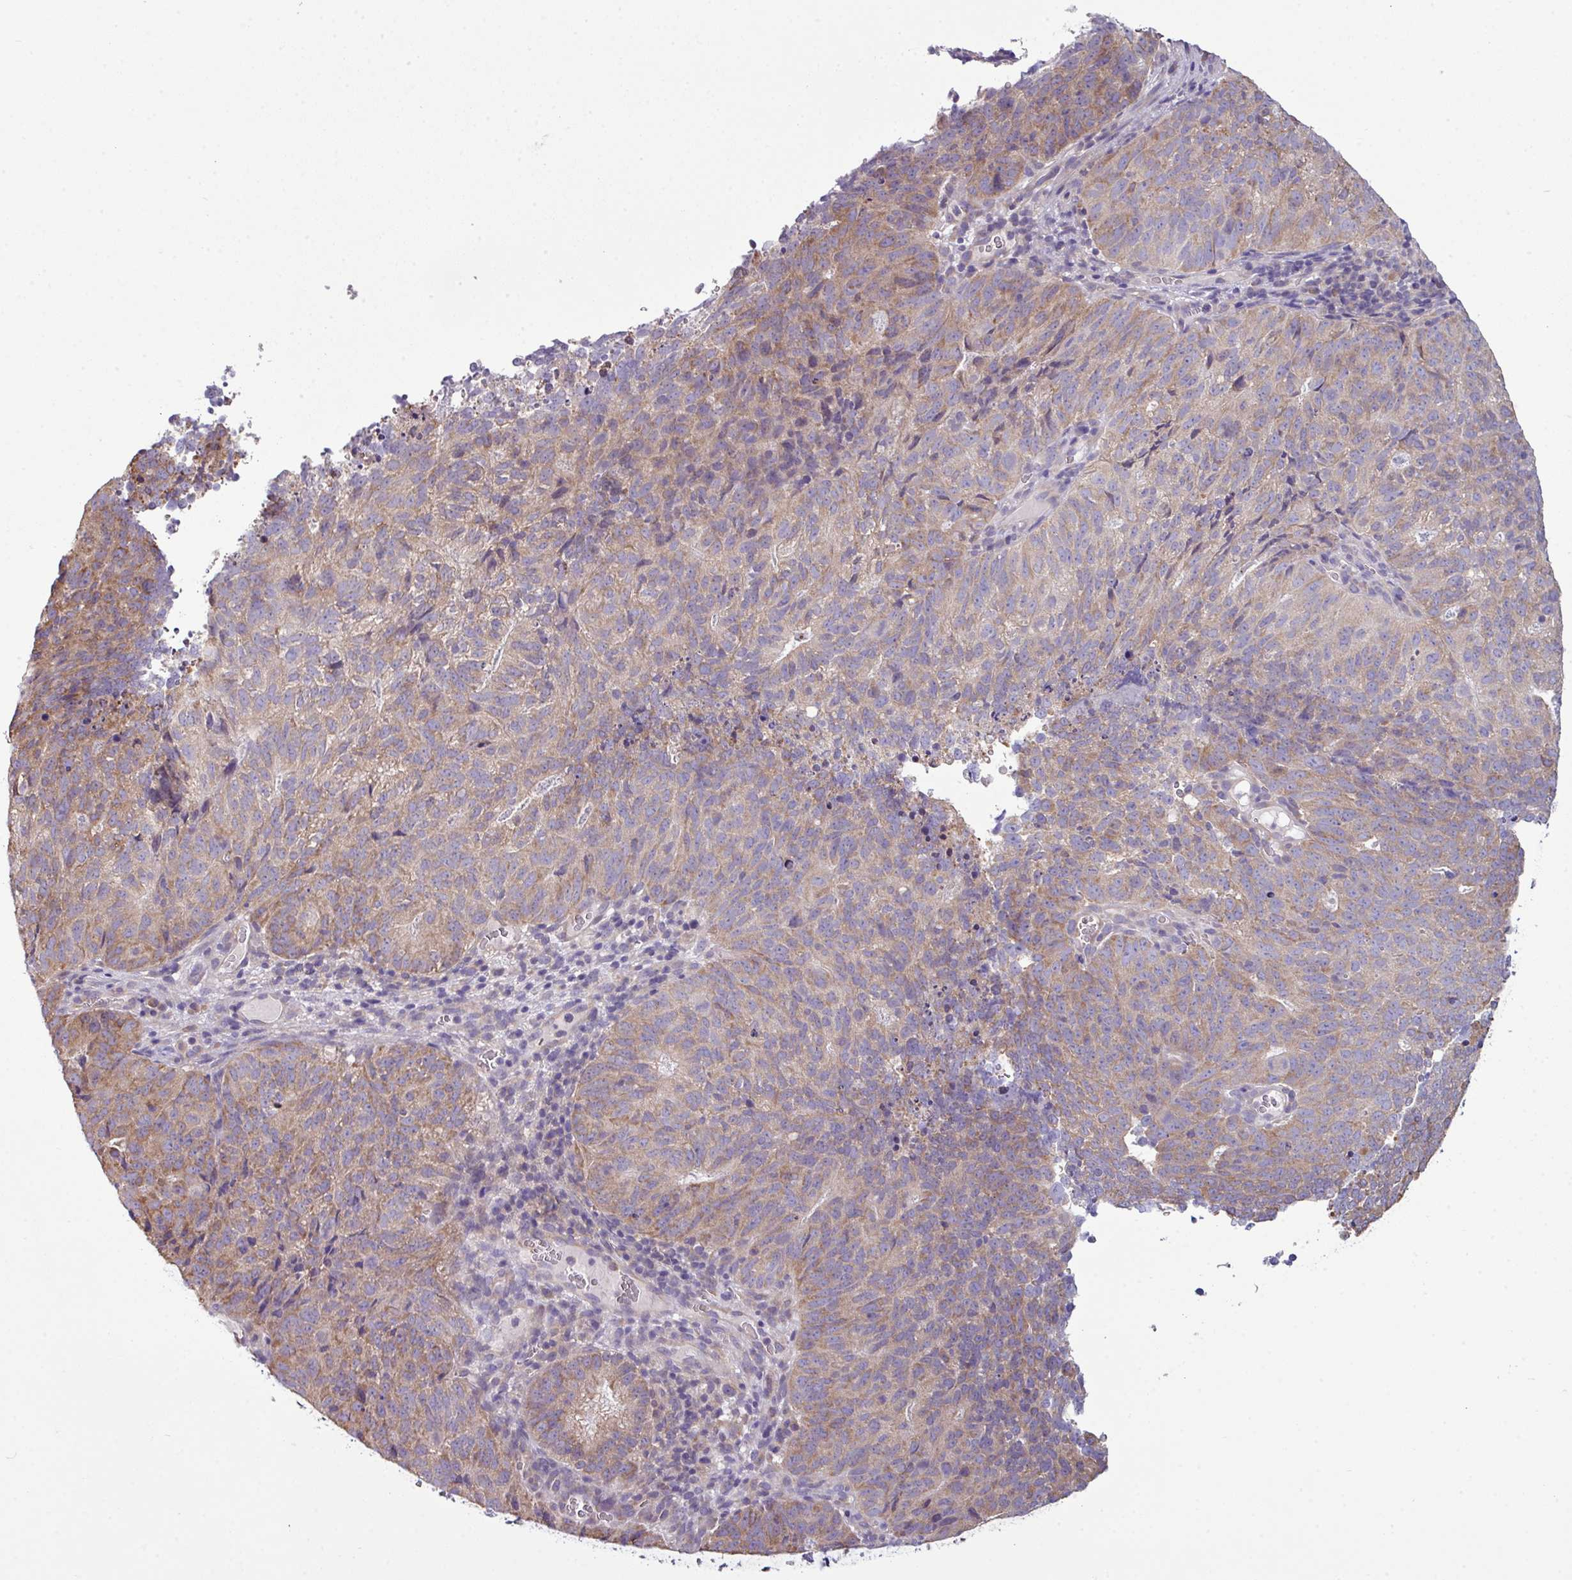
{"staining": {"intensity": "moderate", "quantity": "25%-75%", "location": "cytoplasmic/membranous"}, "tissue": "cervical cancer", "cell_type": "Tumor cells", "image_type": "cancer", "snomed": [{"axis": "morphology", "description": "Adenocarcinoma, NOS"}, {"axis": "topography", "description": "Cervix"}], "caption": "Adenocarcinoma (cervical) was stained to show a protein in brown. There is medium levels of moderate cytoplasmic/membranous staining in about 25%-75% of tumor cells.", "gene": "AGAP5", "patient": {"sex": "female", "age": 38}}